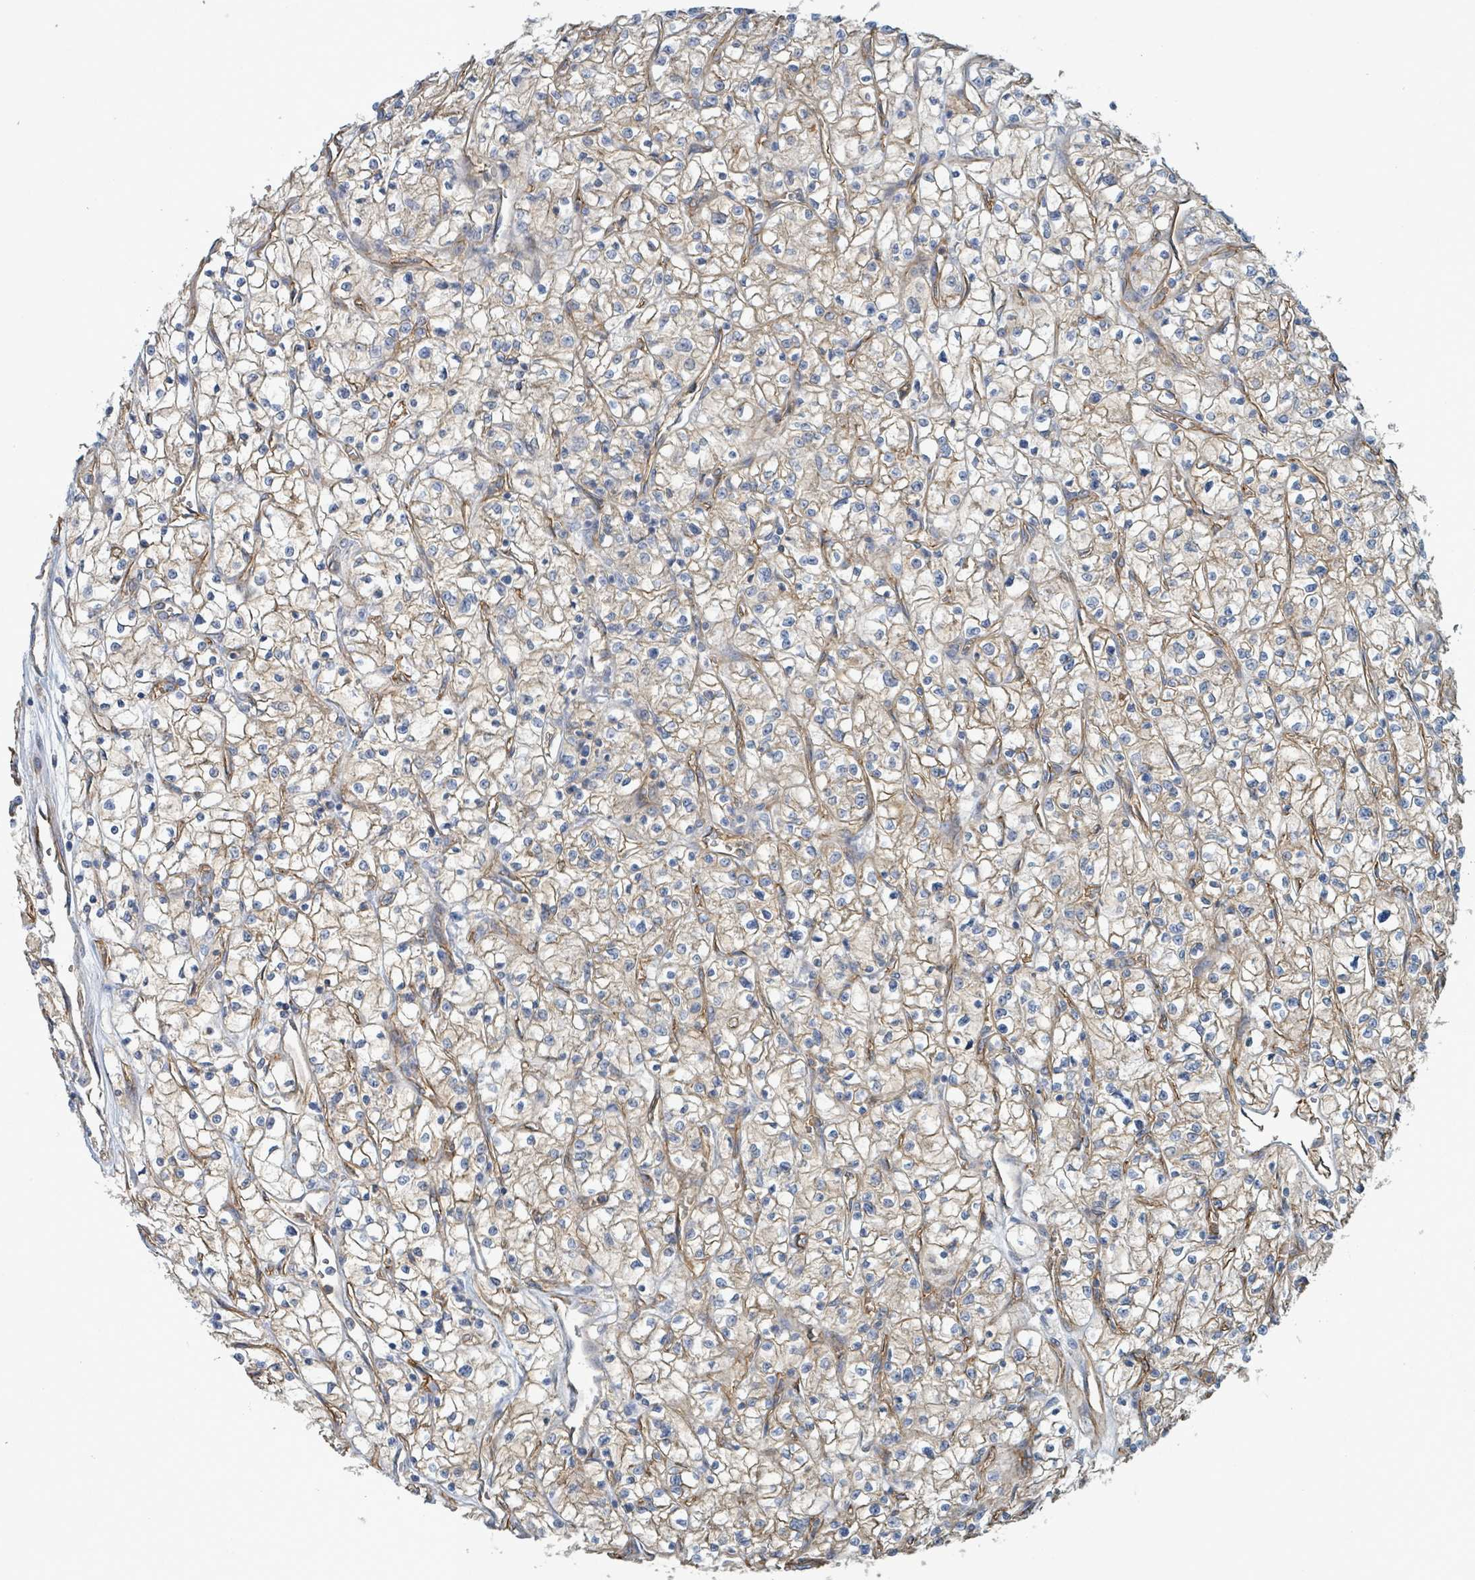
{"staining": {"intensity": "weak", "quantity": "25%-75%", "location": "cytoplasmic/membranous"}, "tissue": "renal cancer", "cell_type": "Tumor cells", "image_type": "cancer", "snomed": [{"axis": "morphology", "description": "Adenocarcinoma, NOS"}, {"axis": "topography", "description": "Kidney"}], "caption": "The micrograph shows immunohistochemical staining of renal adenocarcinoma. There is weak cytoplasmic/membranous positivity is seen in approximately 25%-75% of tumor cells.", "gene": "LDOC1", "patient": {"sex": "female", "age": 64}}